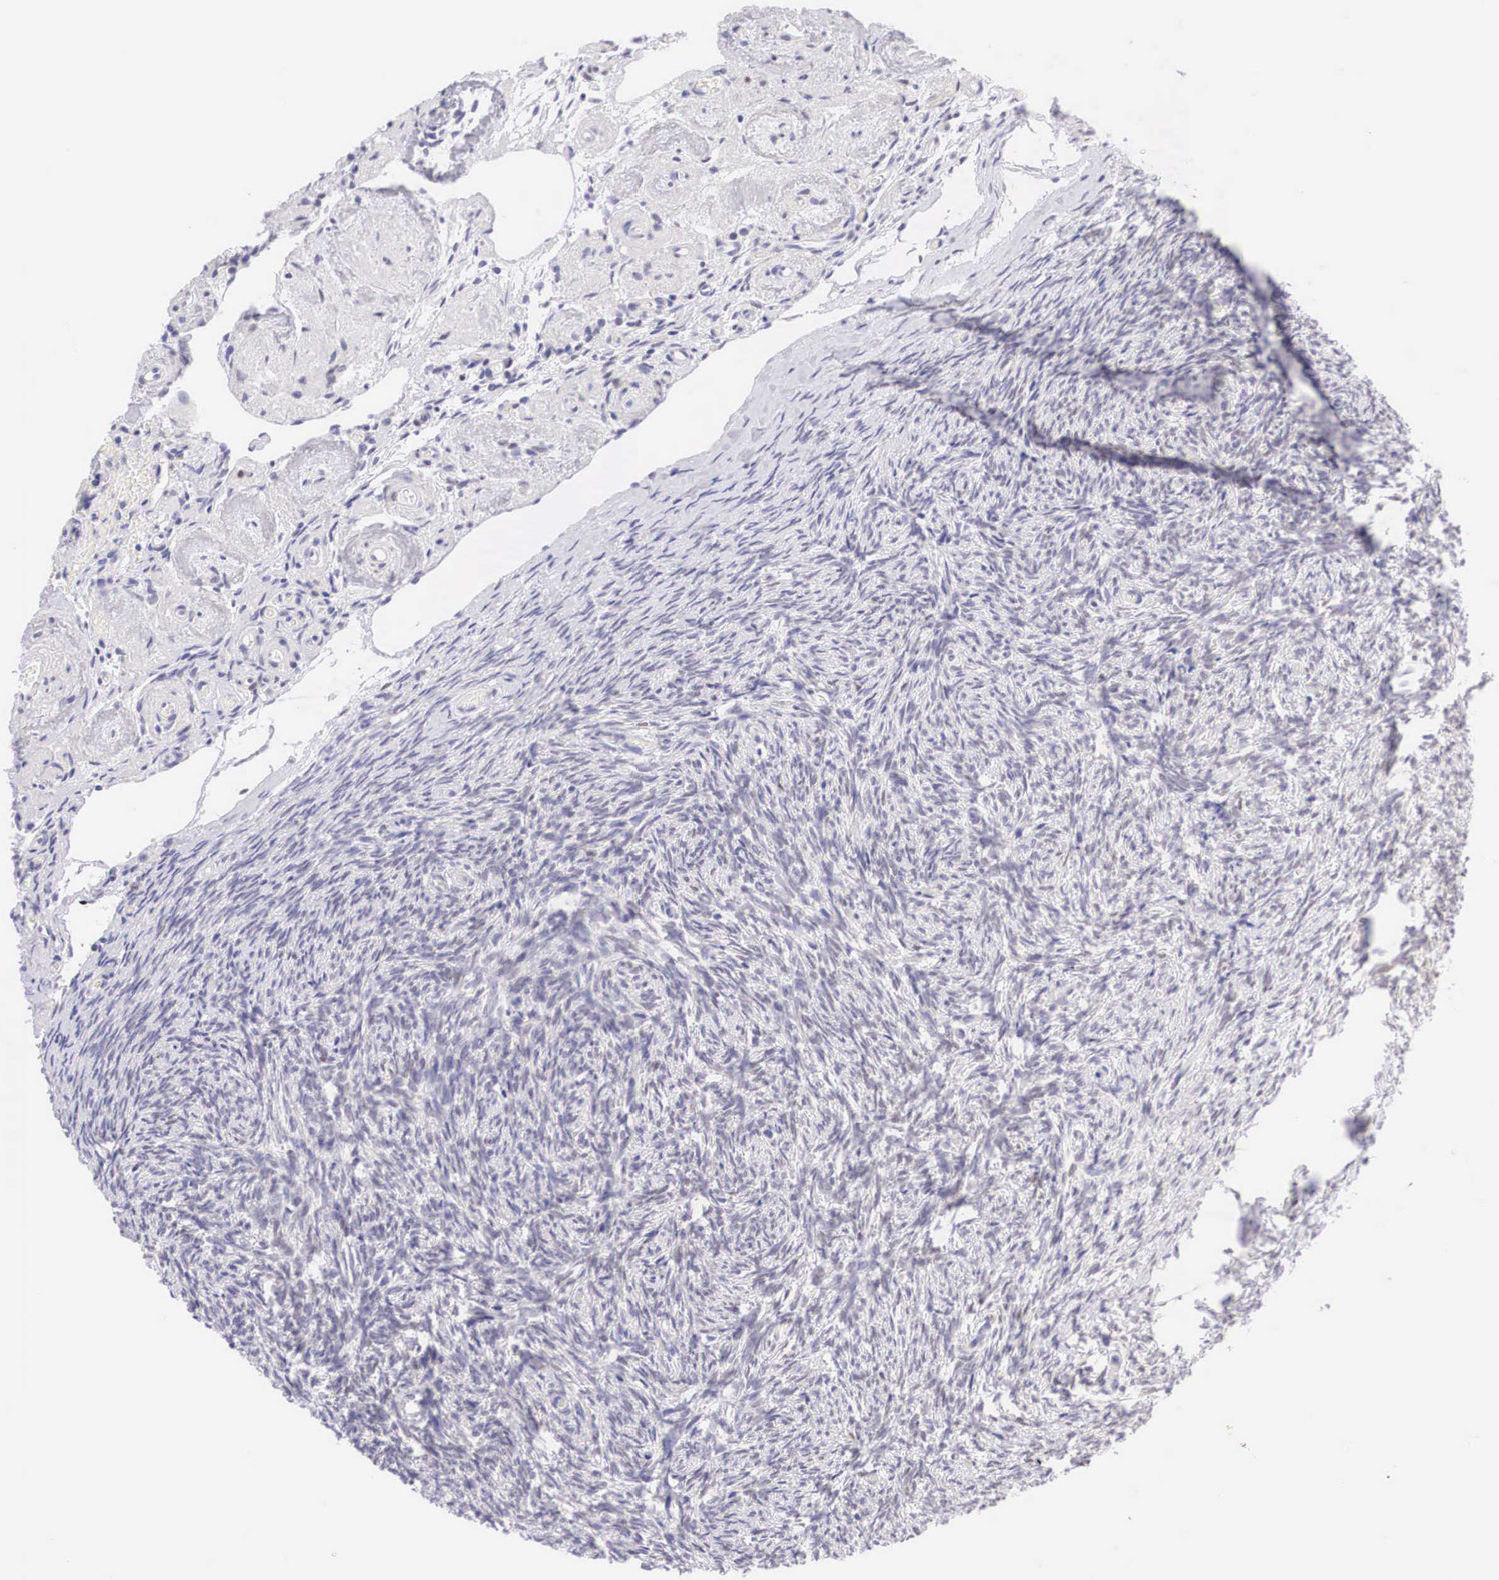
{"staining": {"intensity": "negative", "quantity": "none", "location": "none"}, "tissue": "ovary", "cell_type": "Ovarian stroma cells", "image_type": "normal", "snomed": [{"axis": "morphology", "description": "Normal tissue, NOS"}, {"axis": "topography", "description": "Ovary"}], "caption": "Protein analysis of benign ovary displays no significant expression in ovarian stroma cells.", "gene": "BCL6", "patient": {"sex": "female", "age": 78}}